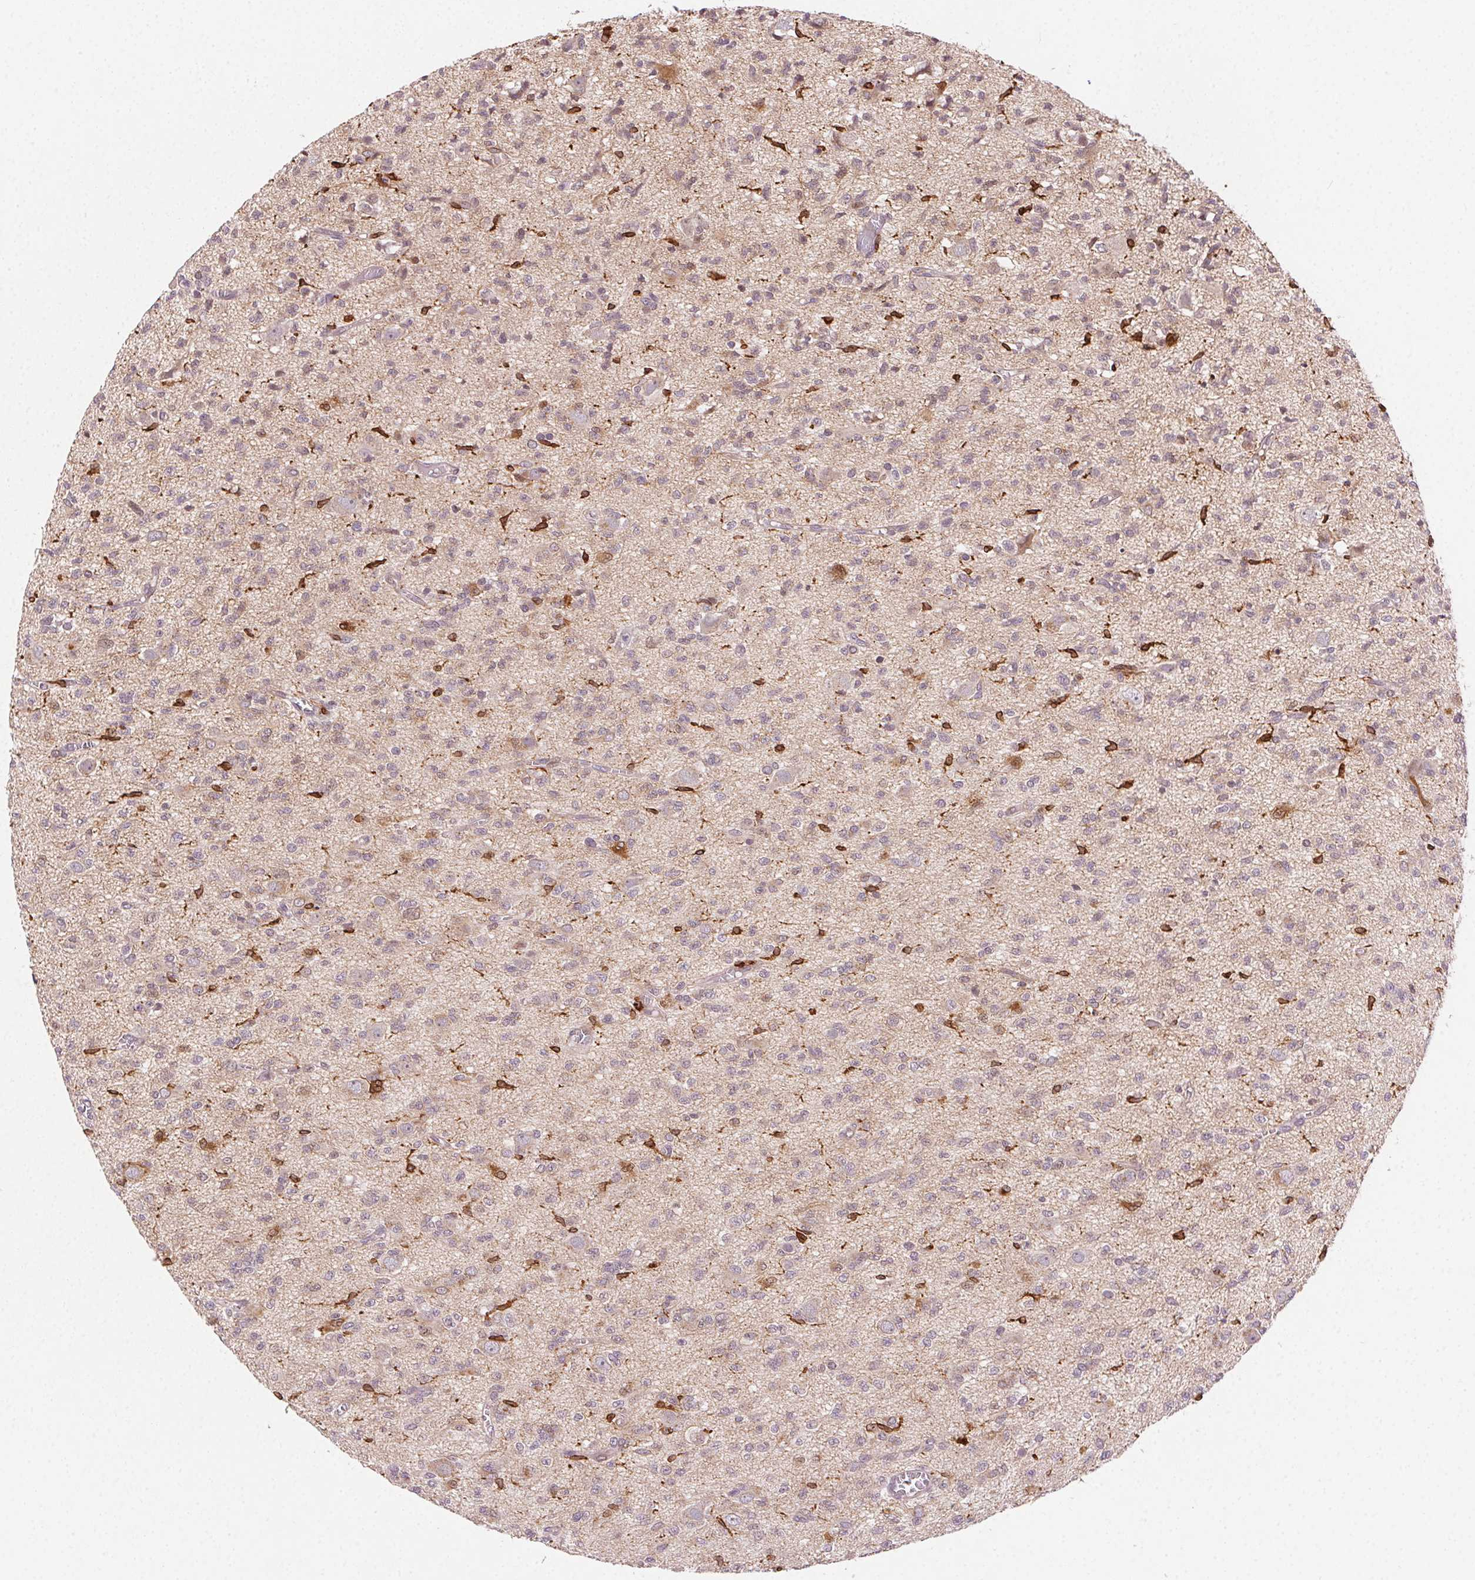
{"staining": {"intensity": "negative", "quantity": "none", "location": "none"}, "tissue": "glioma", "cell_type": "Tumor cells", "image_type": "cancer", "snomed": [{"axis": "morphology", "description": "Glioma, malignant, Low grade"}, {"axis": "topography", "description": "Brain"}], "caption": "Immunohistochemical staining of glioma displays no significant staining in tumor cells.", "gene": "RNASET2", "patient": {"sex": "male", "age": 64}}